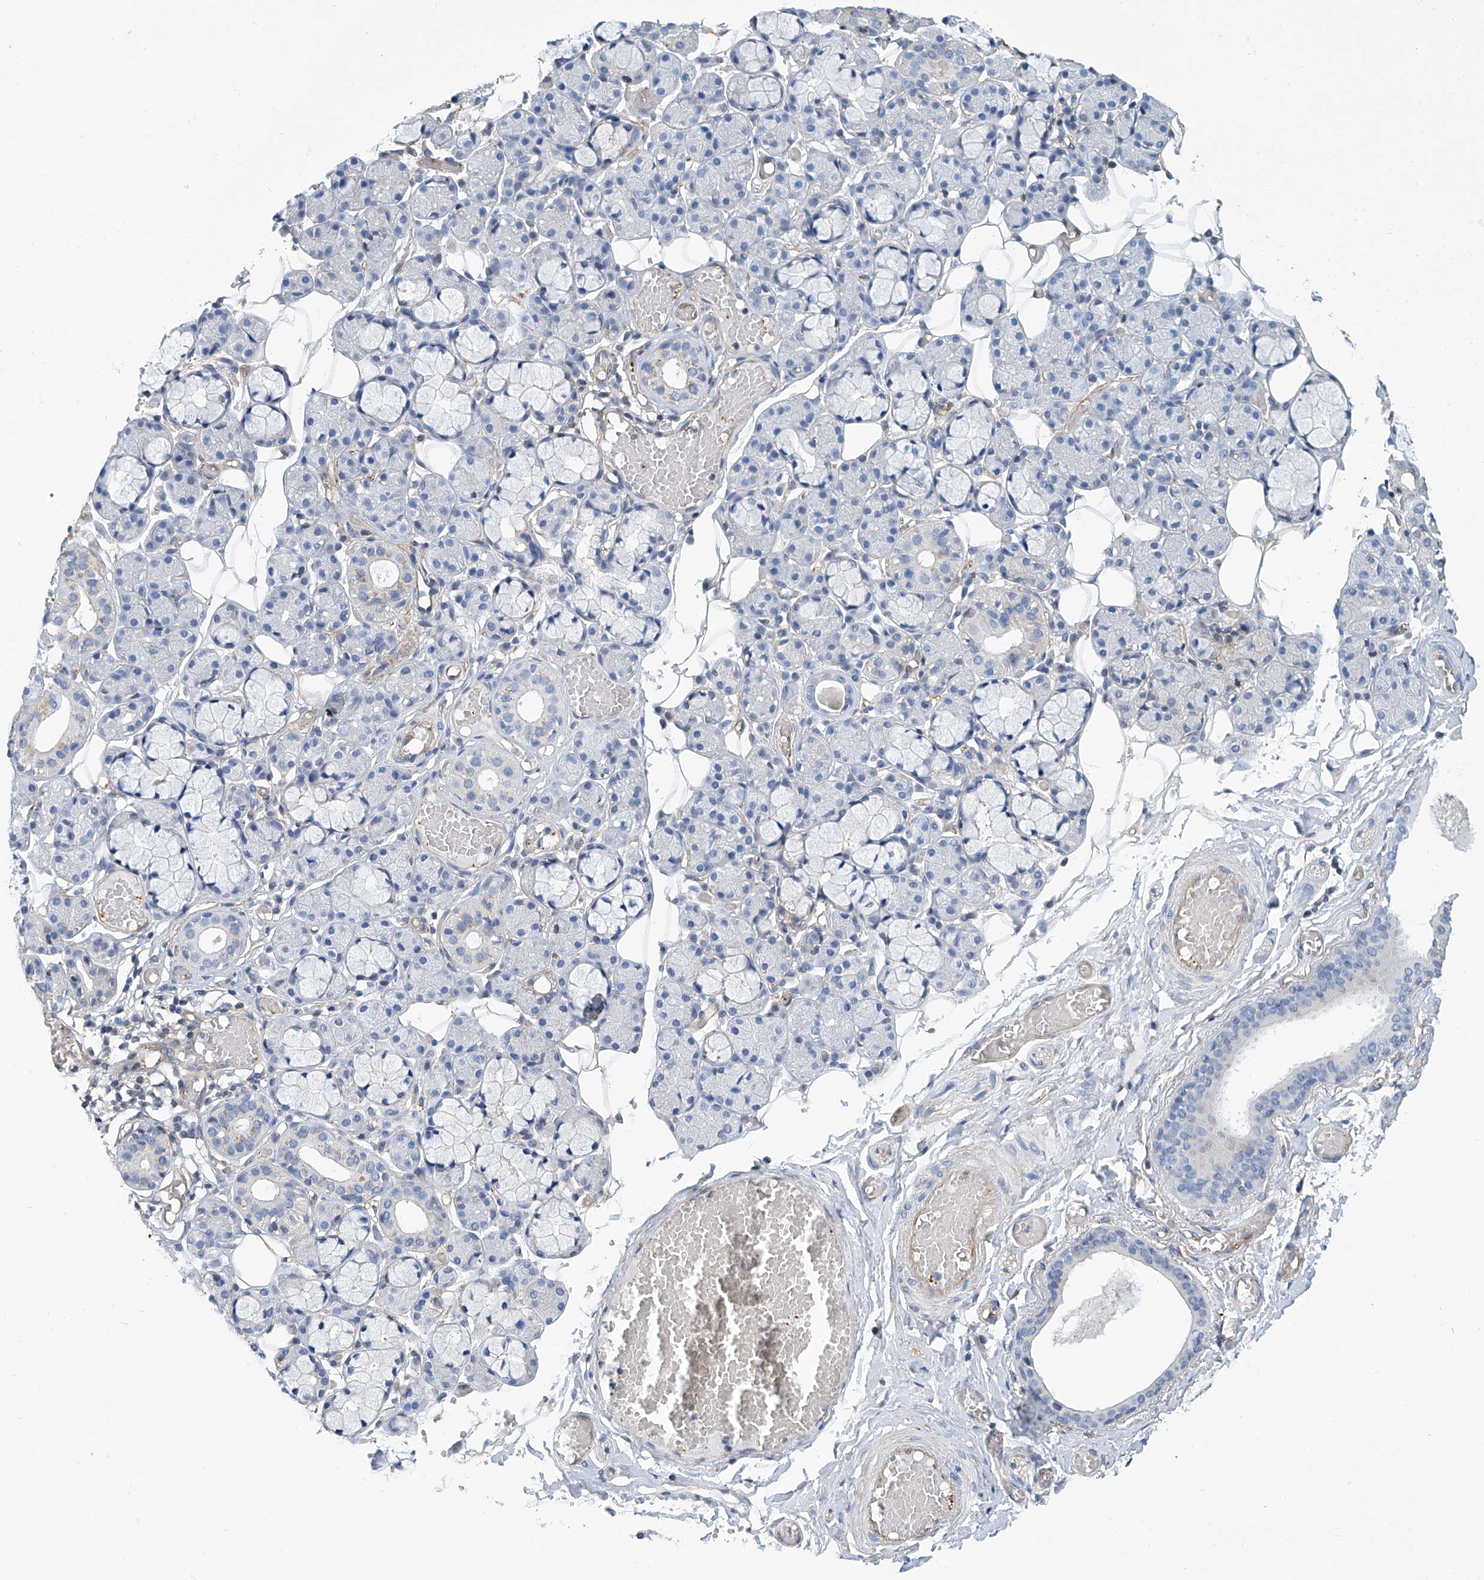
{"staining": {"intensity": "negative", "quantity": "none", "location": "none"}, "tissue": "salivary gland", "cell_type": "Glandular cells", "image_type": "normal", "snomed": [{"axis": "morphology", "description": "Normal tissue, NOS"}, {"axis": "topography", "description": "Salivary gland"}], "caption": "IHC of normal salivary gland displays no staining in glandular cells. The staining is performed using DAB (3,3'-diaminobenzidine) brown chromogen with nuclei counter-stained in using hematoxylin.", "gene": "PSMB10", "patient": {"sex": "male", "age": 63}}